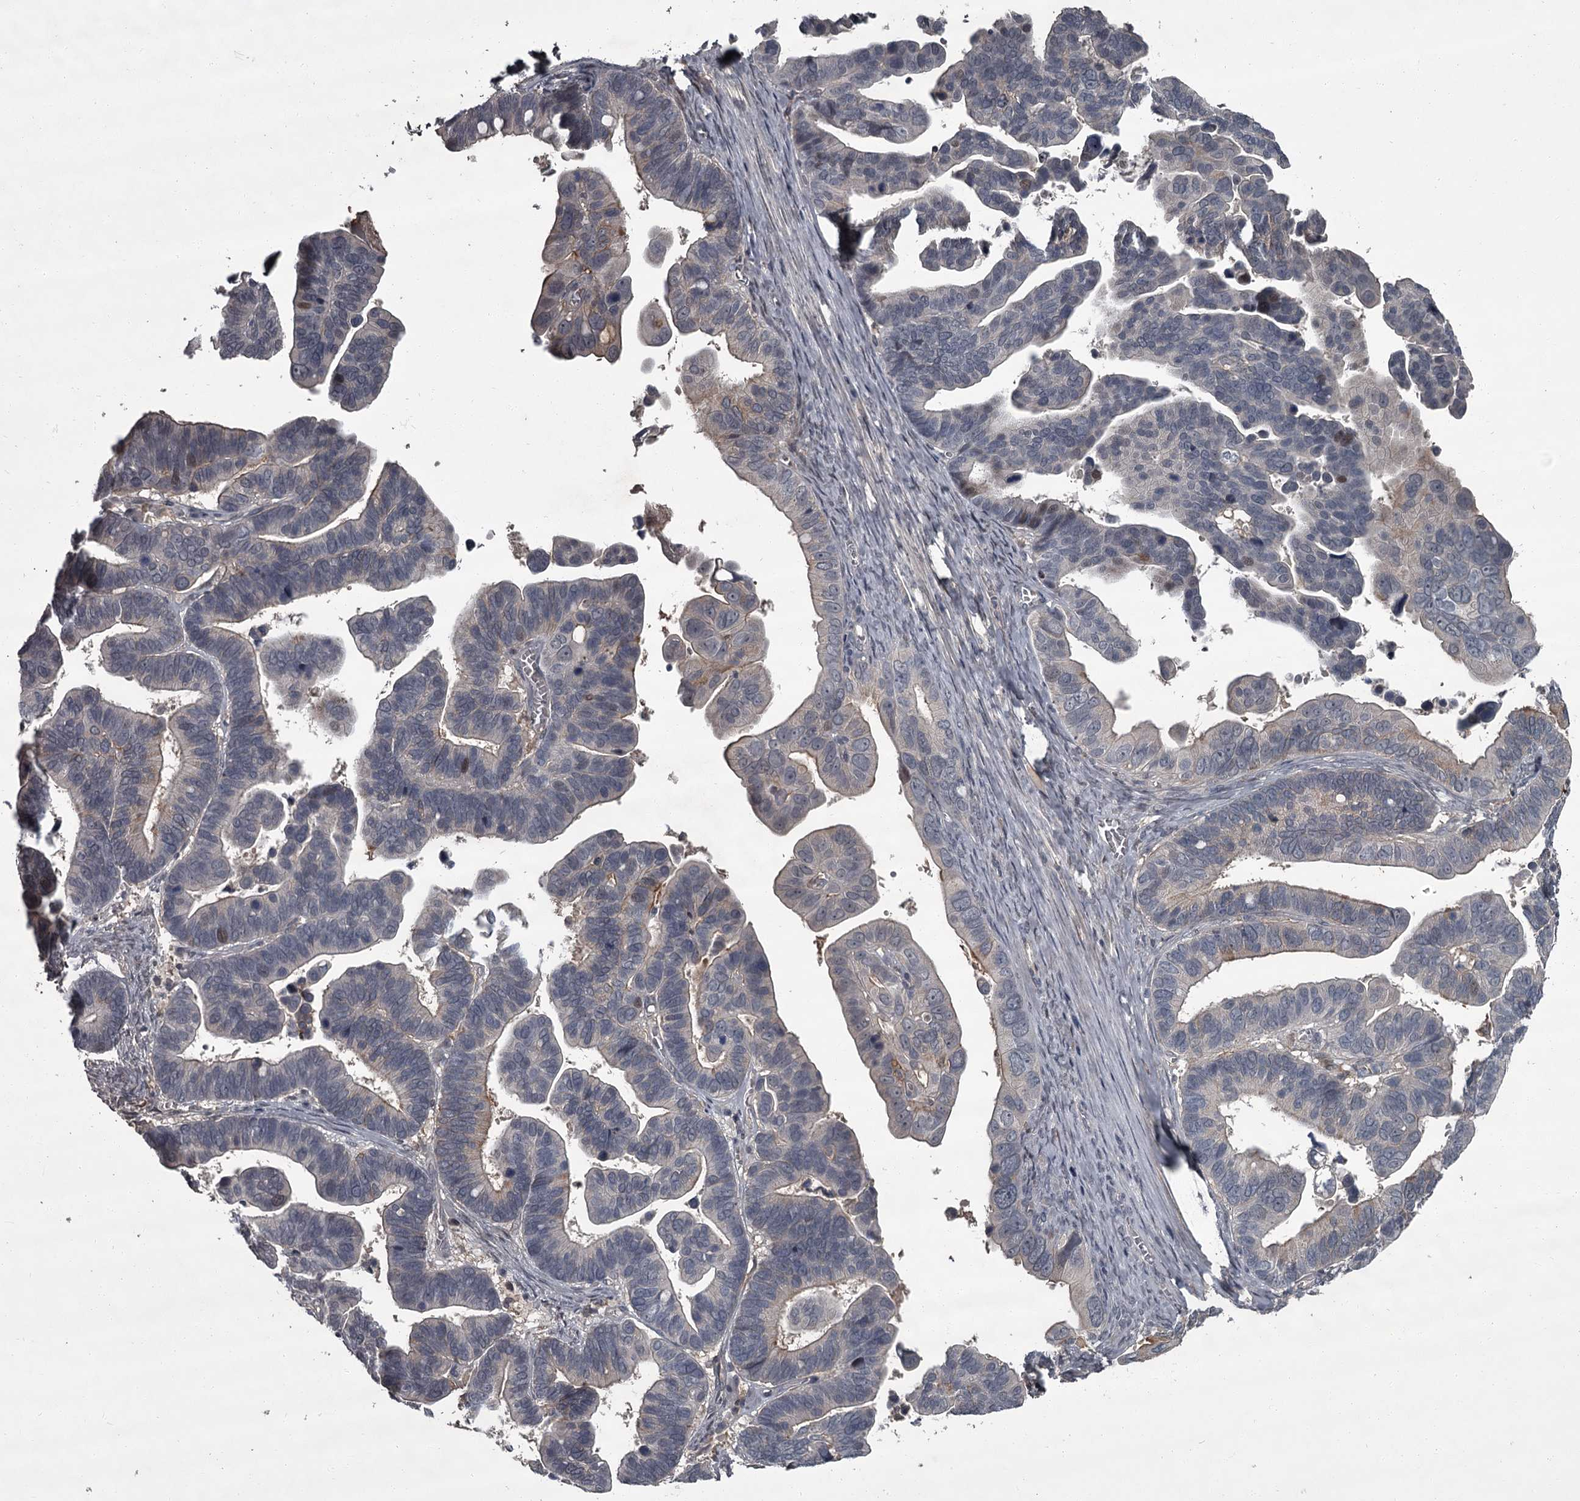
{"staining": {"intensity": "moderate", "quantity": "<25%", "location": "nuclear"}, "tissue": "ovarian cancer", "cell_type": "Tumor cells", "image_type": "cancer", "snomed": [{"axis": "morphology", "description": "Cystadenocarcinoma, serous, NOS"}, {"axis": "topography", "description": "Ovary"}], "caption": "Ovarian cancer (serous cystadenocarcinoma) stained with immunohistochemistry (IHC) shows moderate nuclear staining in approximately <25% of tumor cells. (DAB (3,3'-diaminobenzidine) = brown stain, brightfield microscopy at high magnification).", "gene": "FLVCR2", "patient": {"sex": "female", "age": 56}}